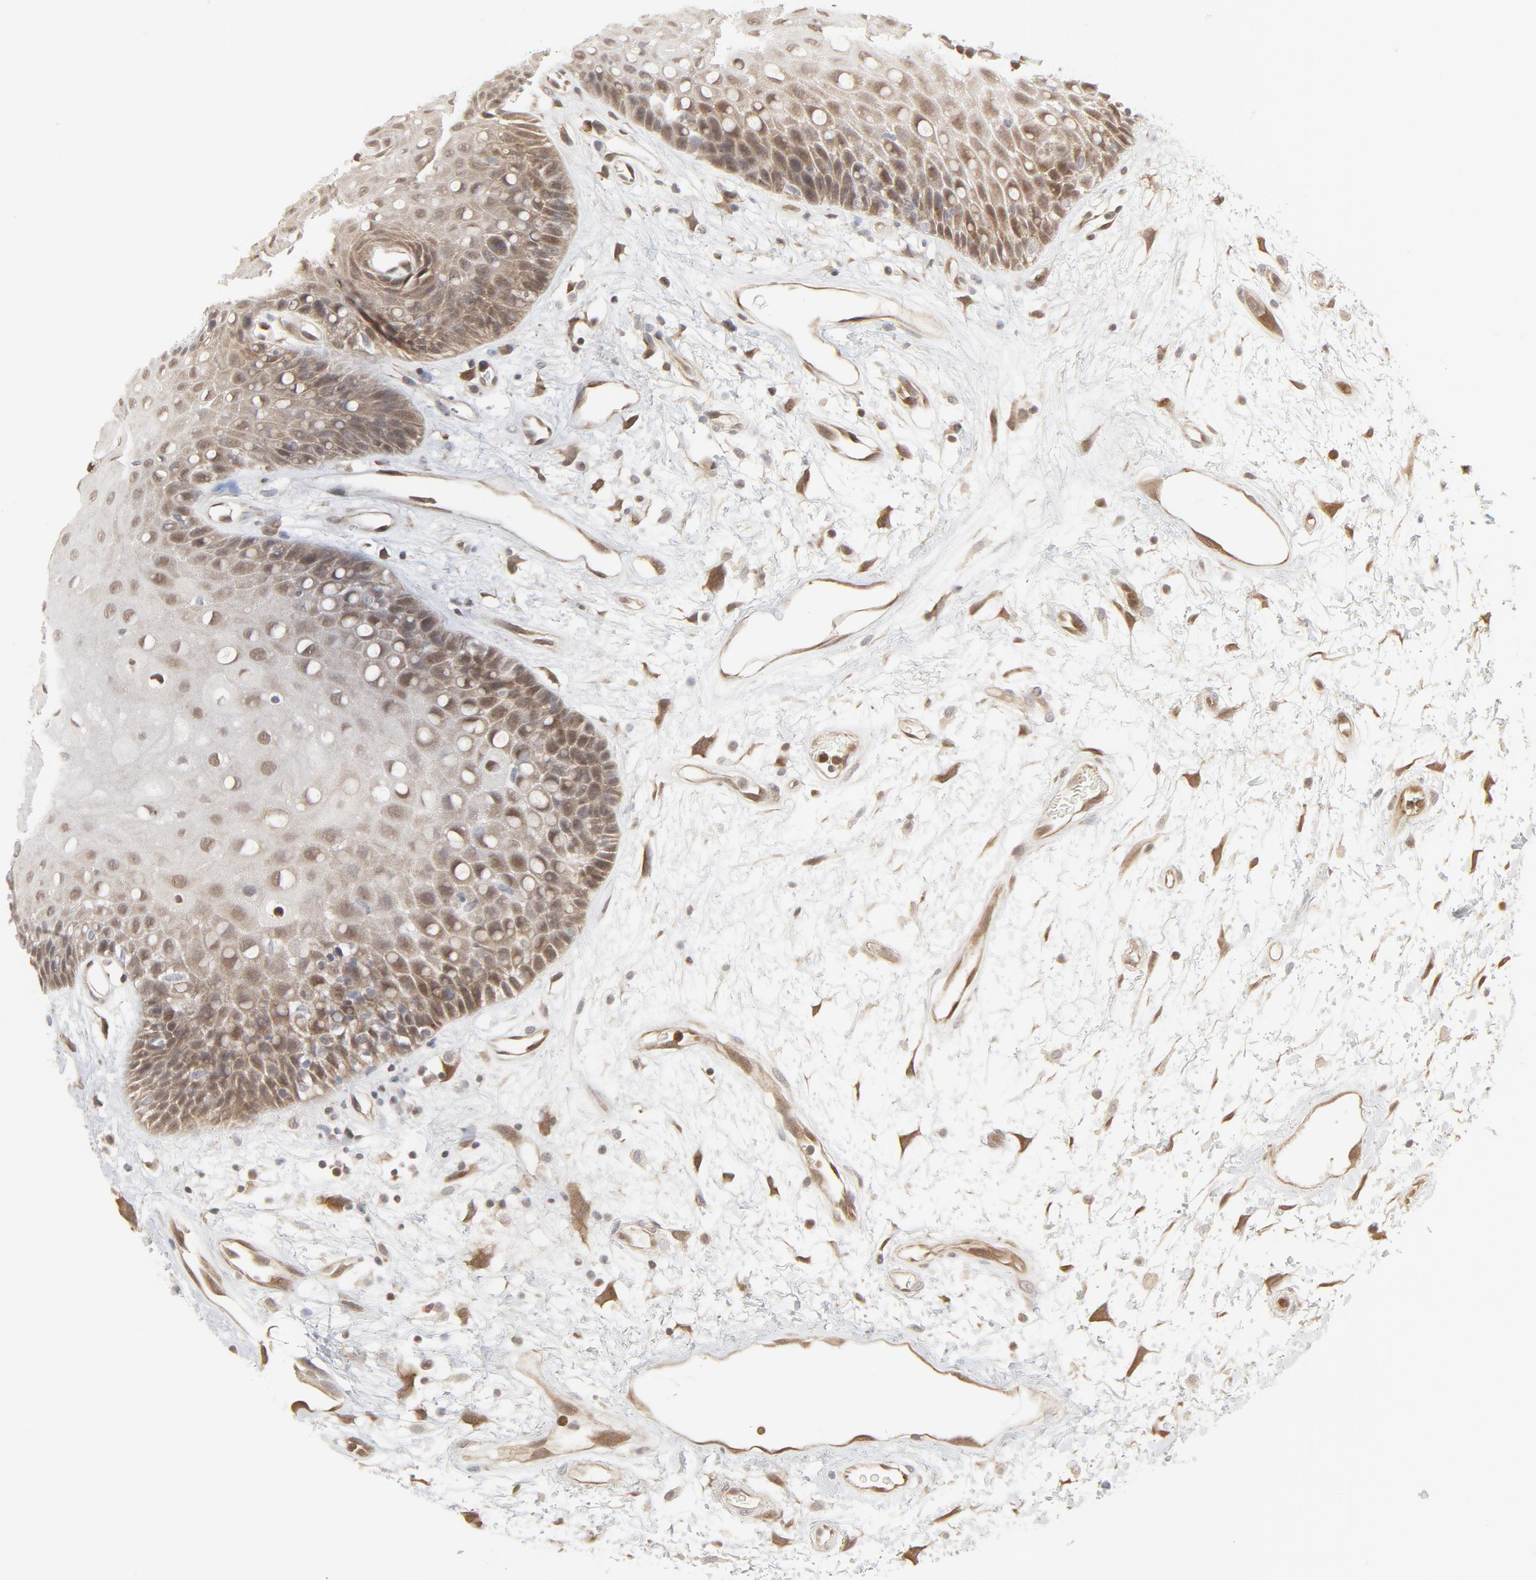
{"staining": {"intensity": "moderate", "quantity": ">75%", "location": "cytoplasmic/membranous,nuclear"}, "tissue": "oral mucosa", "cell_type": "Squamous epithelial cells", "image_type": "normal", "snomed": [{"axis": "morphology", "description": "Normal tissue, NOS"}, {"axis": "morphology", "description": "Squamous cell carcinoma, NOS"}, {"axis": "topography", "description": "Skeletal muscle"}, {"axis": "topography", "description": "Oral tissue"}, {"axis": "topography", "description": "Head-Neck"}], "caption": "Protein analysis of unremarkable oral mucosa displays moderate cytoplasmic/membranous,nuclear staining in about >75% of squamous epithelial cells.", "gene": "NEDD8", "patient": {"sex": "female", "age": 84}}